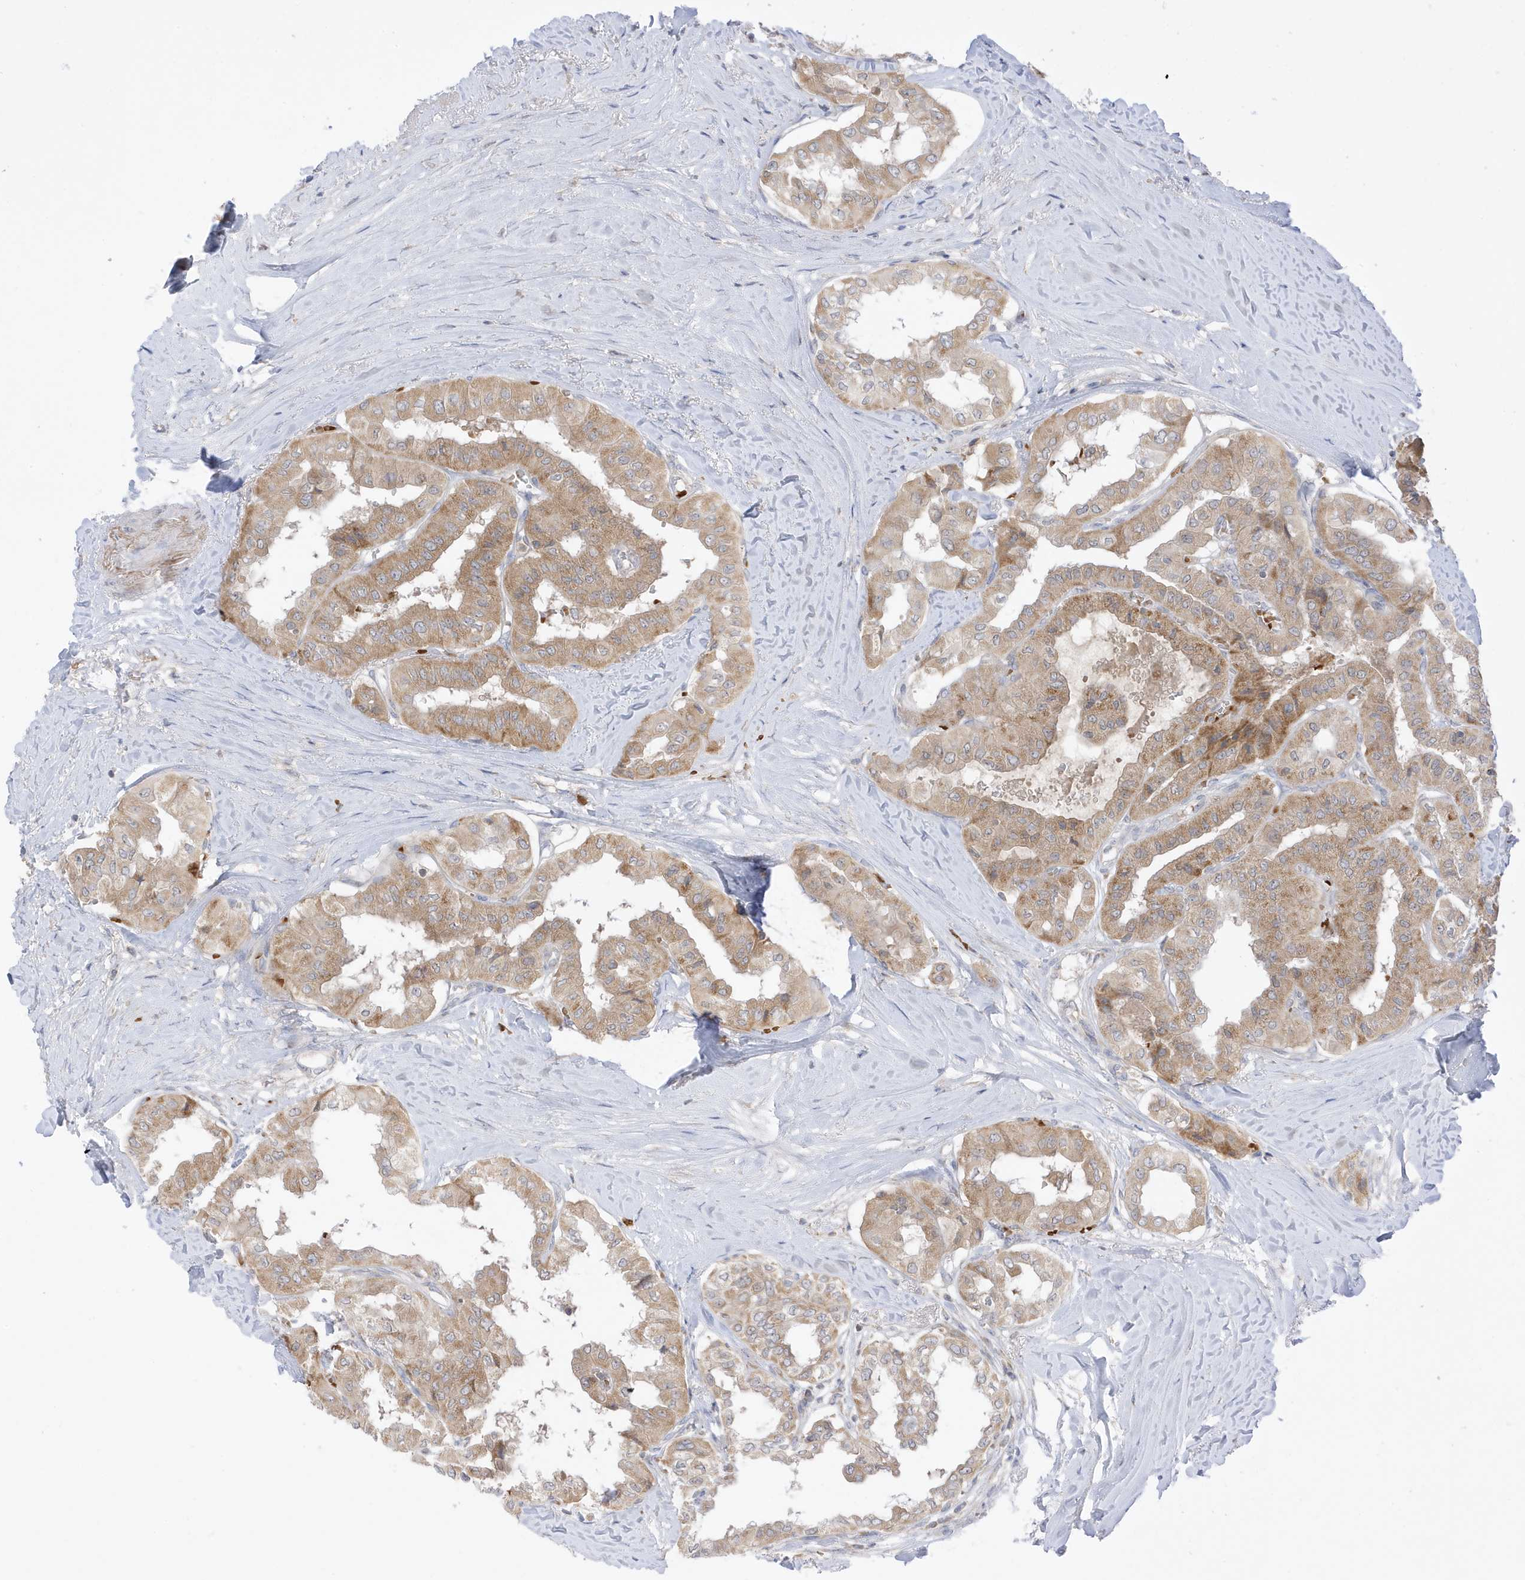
{"staining": {"intensity": "moderate", "quantity": ">75%", "location": "cytoplasmic/membranous"}, "tissue": "thyroid cancer", "cell_type": "Tumor cells", "image_type": "cancer", "snomed": [{"axis": "morphology", "description": "Papillary adenocarcinoma, NOS"}, {"axis": "topography", "description": "Thyroid gland"}], "caption": "Immunohistochemistry (IHC) histopathology image of human thyroid cancer stained for a protein (brown), which shows medium levels of moderate cytoplasmic/membranous positivity in approximately >75% of tumor cells.", "gene": "NPPC", "patient": {"sex": "female", "age": 59}}